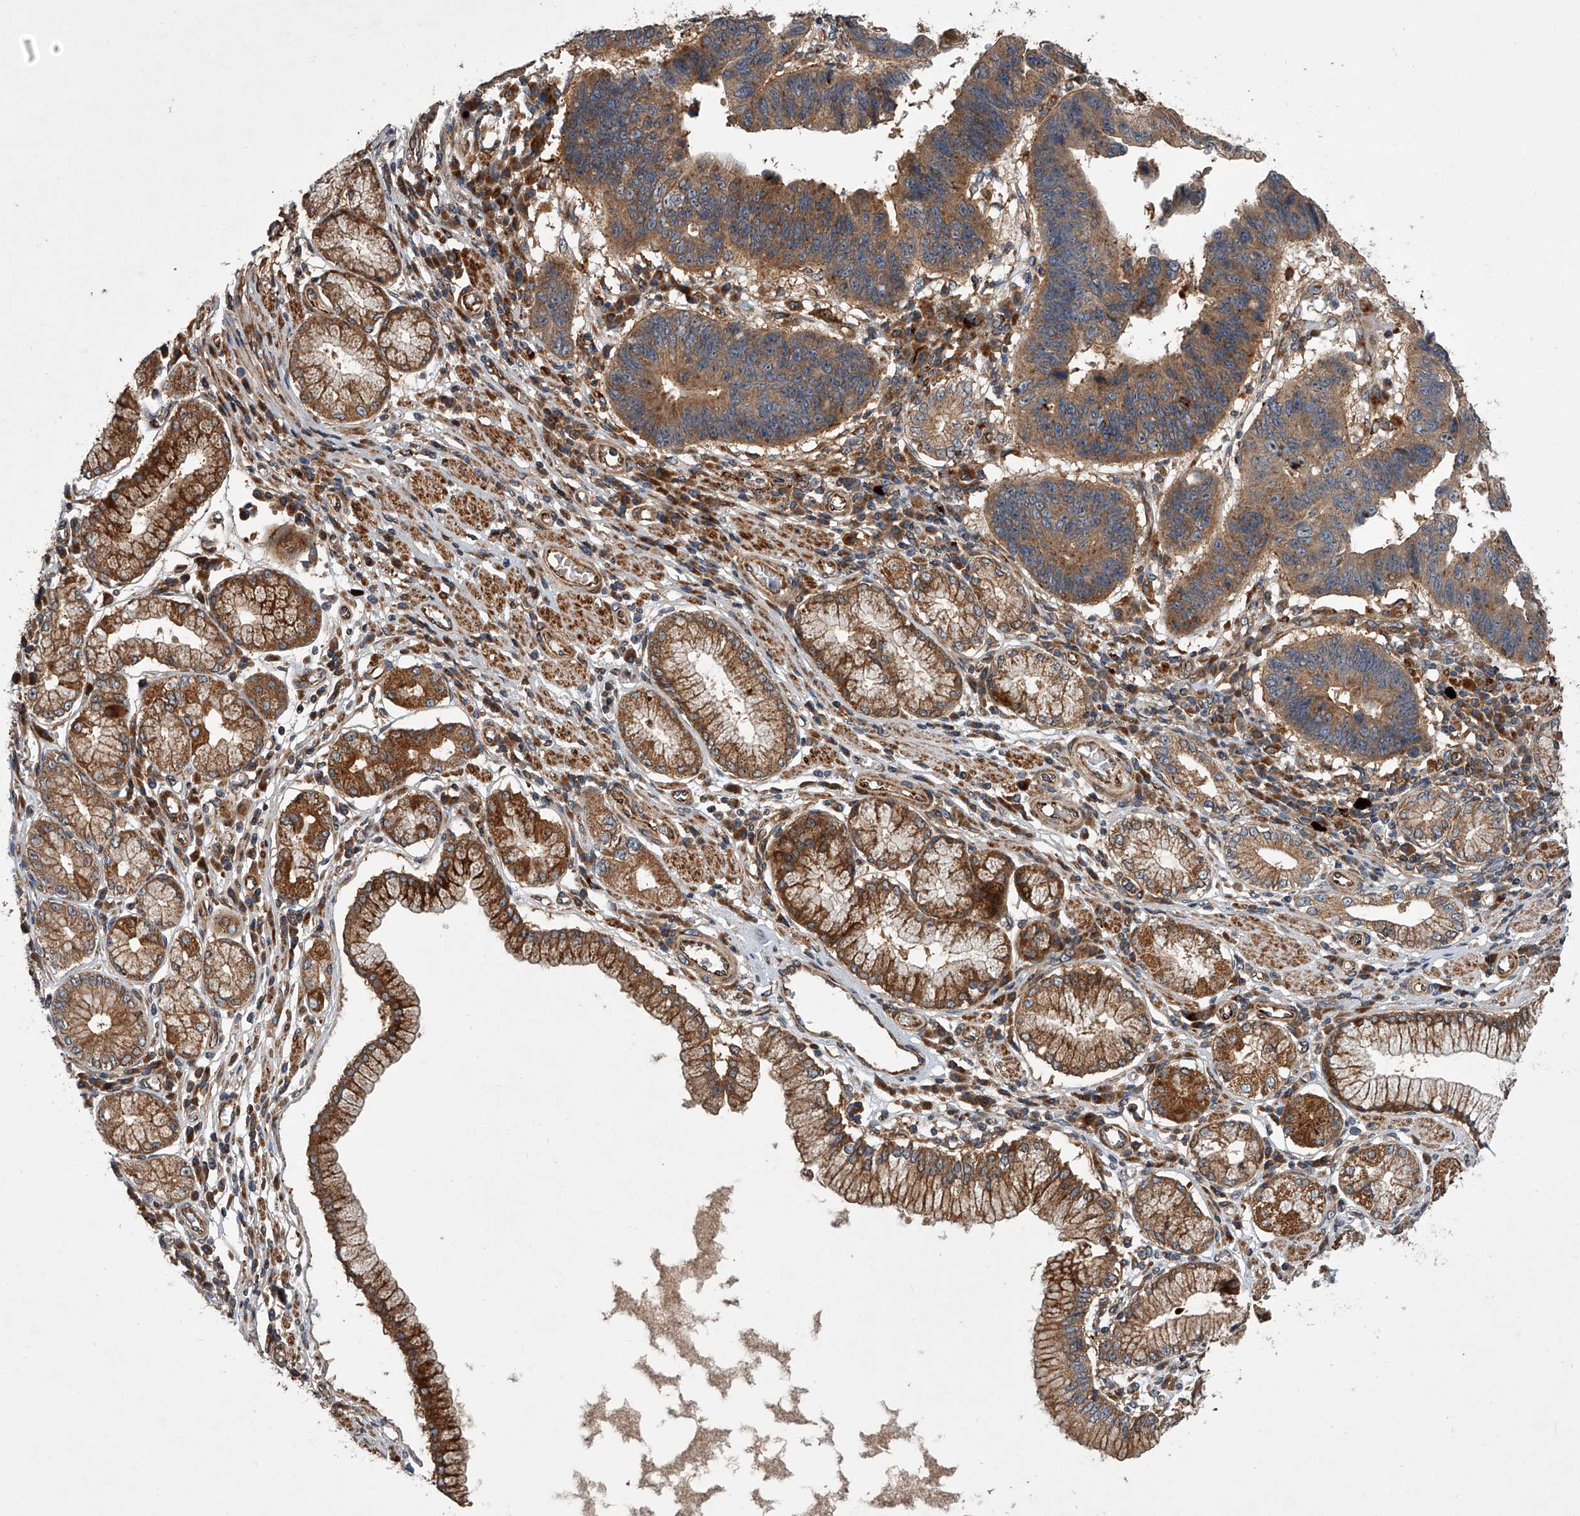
{"staining": {"intensity": "moderate", "quantity": ">75%", "location": "cytoplasmic/membranous"}, "tissue": "stomach cancer", "cell_type": "Tumor cells", "image_type": "cancer", "snomed": [{"axis": "morphology", "description": "Adenocarcinoma, NOS"}, {"axis": "topography", "description": "Stomach"}], "caption": "There is medium levels of moderate cytoplasmic/membranous staining in tumor cells of stomach adenocarcinoma, as demonstrated by immunohistochemical staining (brown color).", "gene": "USP47", "patient": {"sex": "male", "age": 59}}